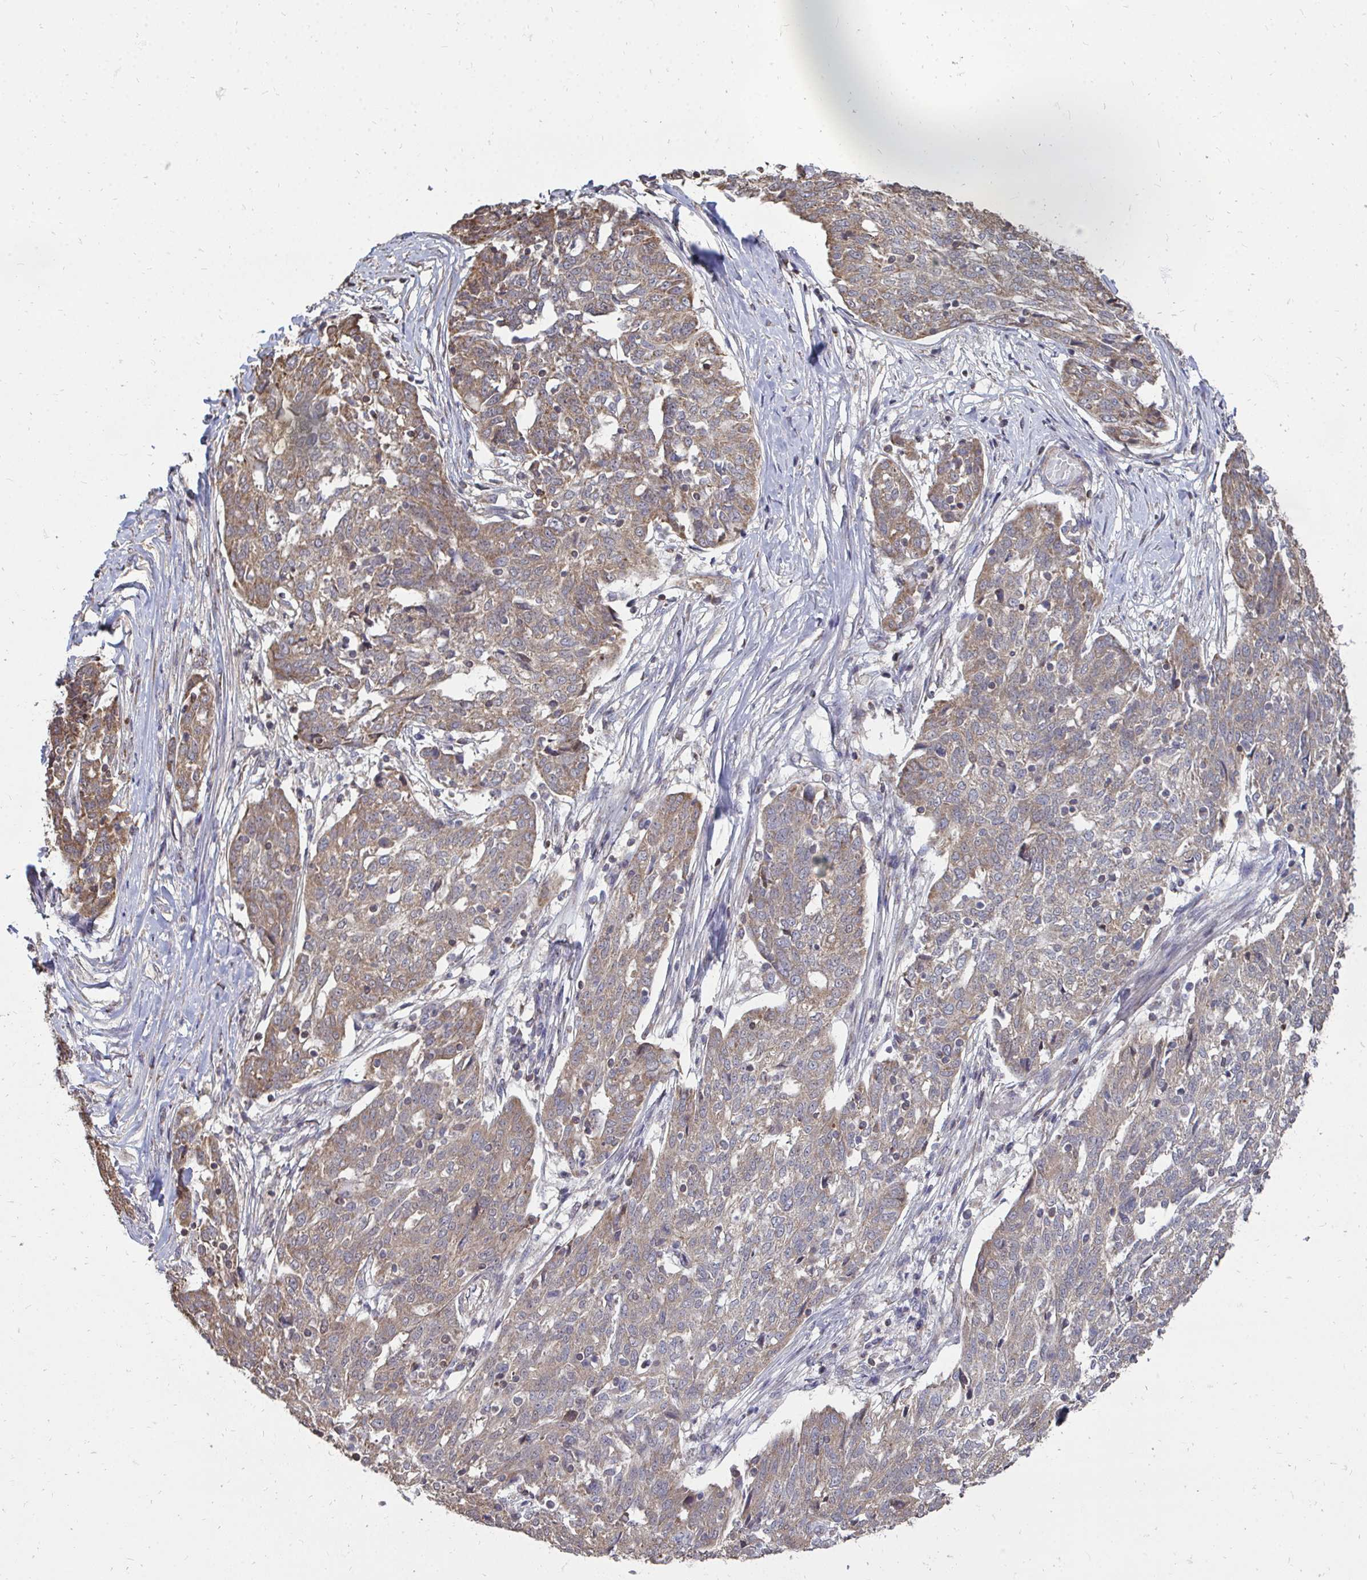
{"staining": {"intensity": "weak", "quantity": ">75%", "location": "cytoplasmic/membranous"}, "tissue": "ovarian cancer", "cell_type": "Tumor cells", "image_type": "cancer", "snomed": [{"axis": "morphology", "description": "Cystadenocarcinoma, serous, NOS"}, {"axis": "topography", "description": "Ovary"}], "caption": "This photomicrograph shows immunohistochemistry staining of human ovarian serous cystadenocarcinoma, with low weak cytoplasmic/membranous positivity in about >75% of tumor cells.", "gene": "DNAJA2", "patient": {"sex": "female", "age": 67}}